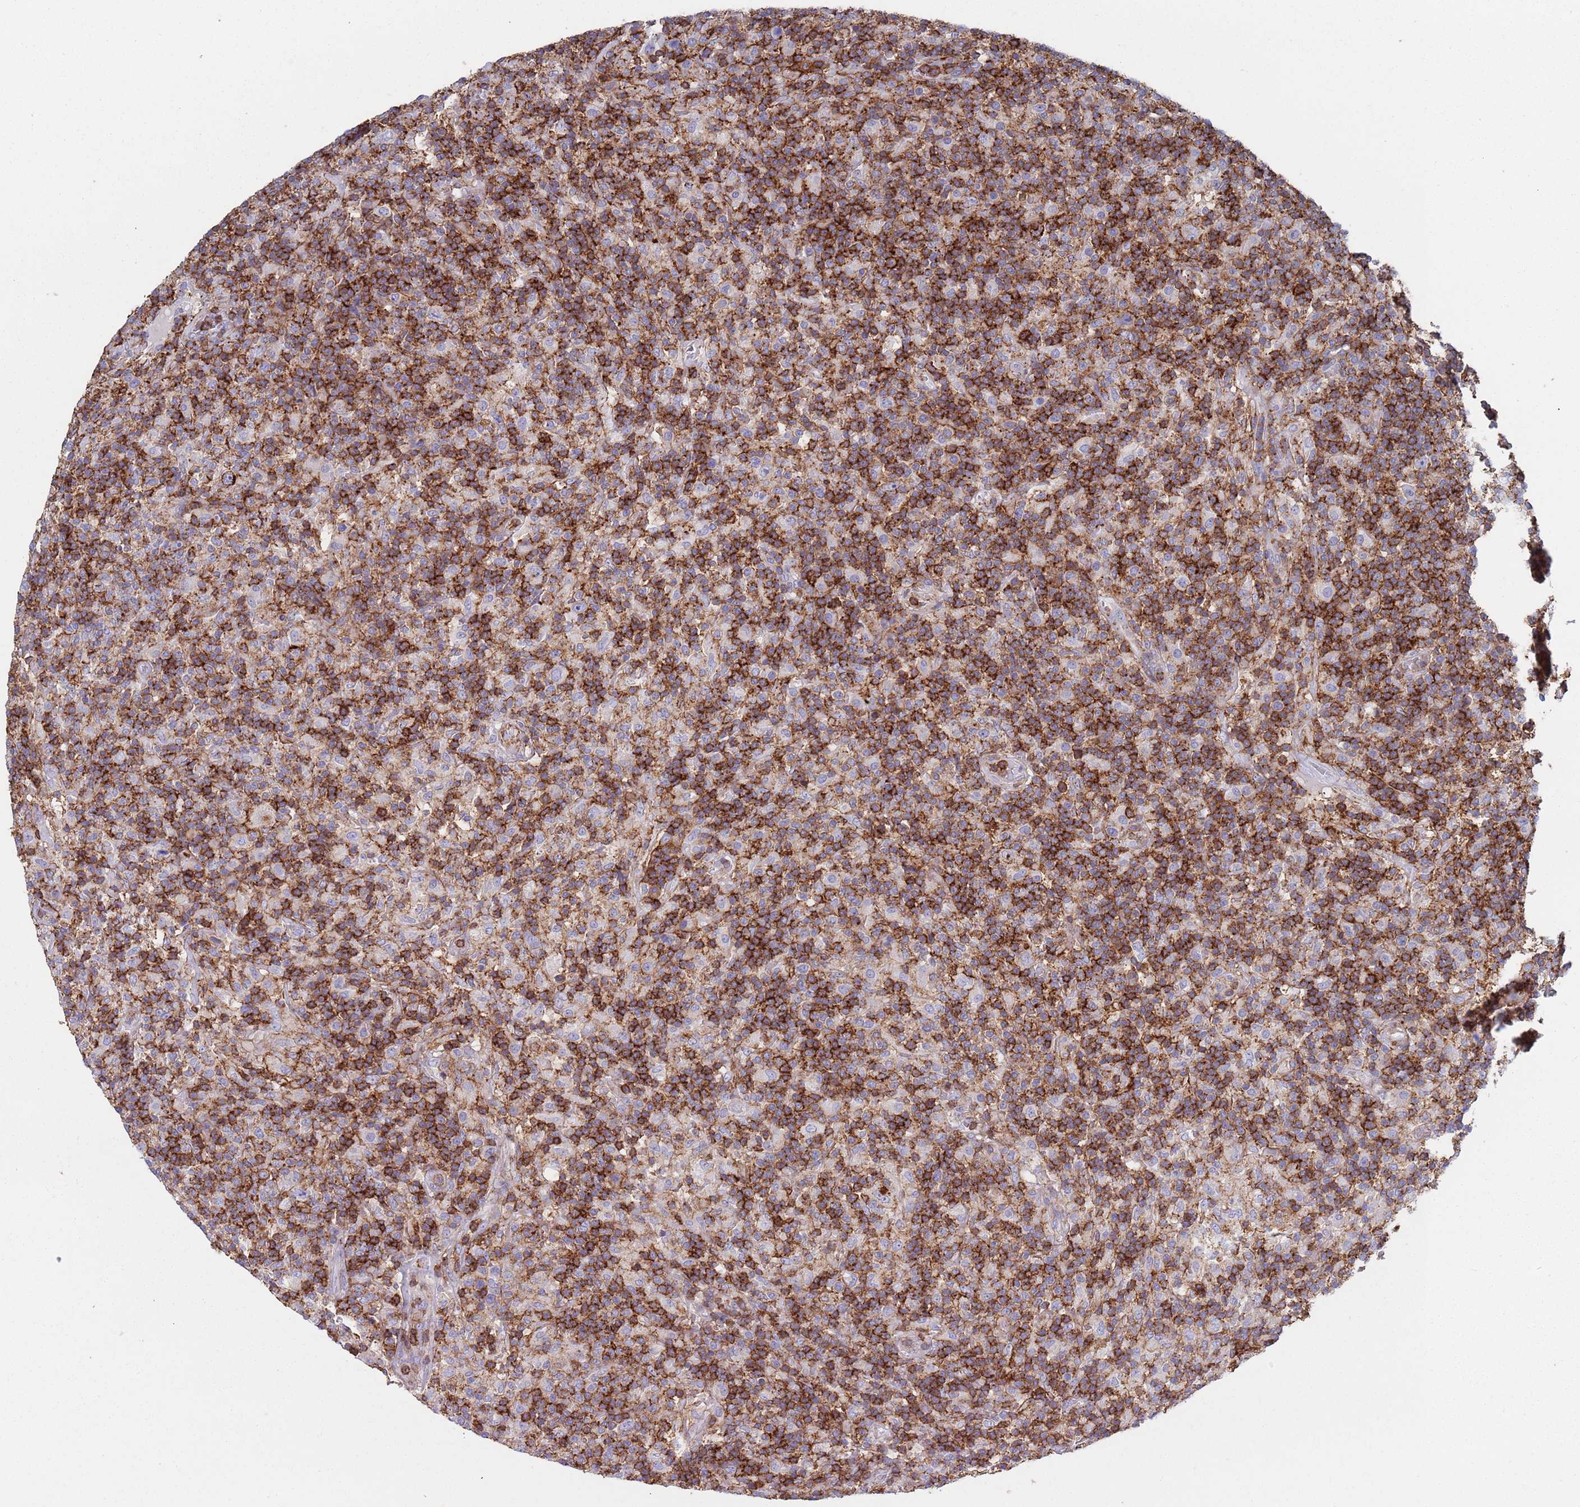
{"staining": {"intensity": "strong", "quantity": "25%-75%", "location": "cytoplasmic/membranous"}, "tissue": "lymphoma", "cell_type": "Tumor cells", "image_type": "cancer", "snomed": [{"axis": "morphology", "description": "Hodgkin's disease, NOS"}, {"axis": "topography", "description": "Lymph node"}], "caption": "The micrograph exhibits immunohistochemical staining of Hodgkin's disease. There is strong cytoplasmic/membranous positivity is identified in about 25%-75% of tumor cells.", "gene": "RNF144A", "patient": {"sex": "male", "age": 70}}